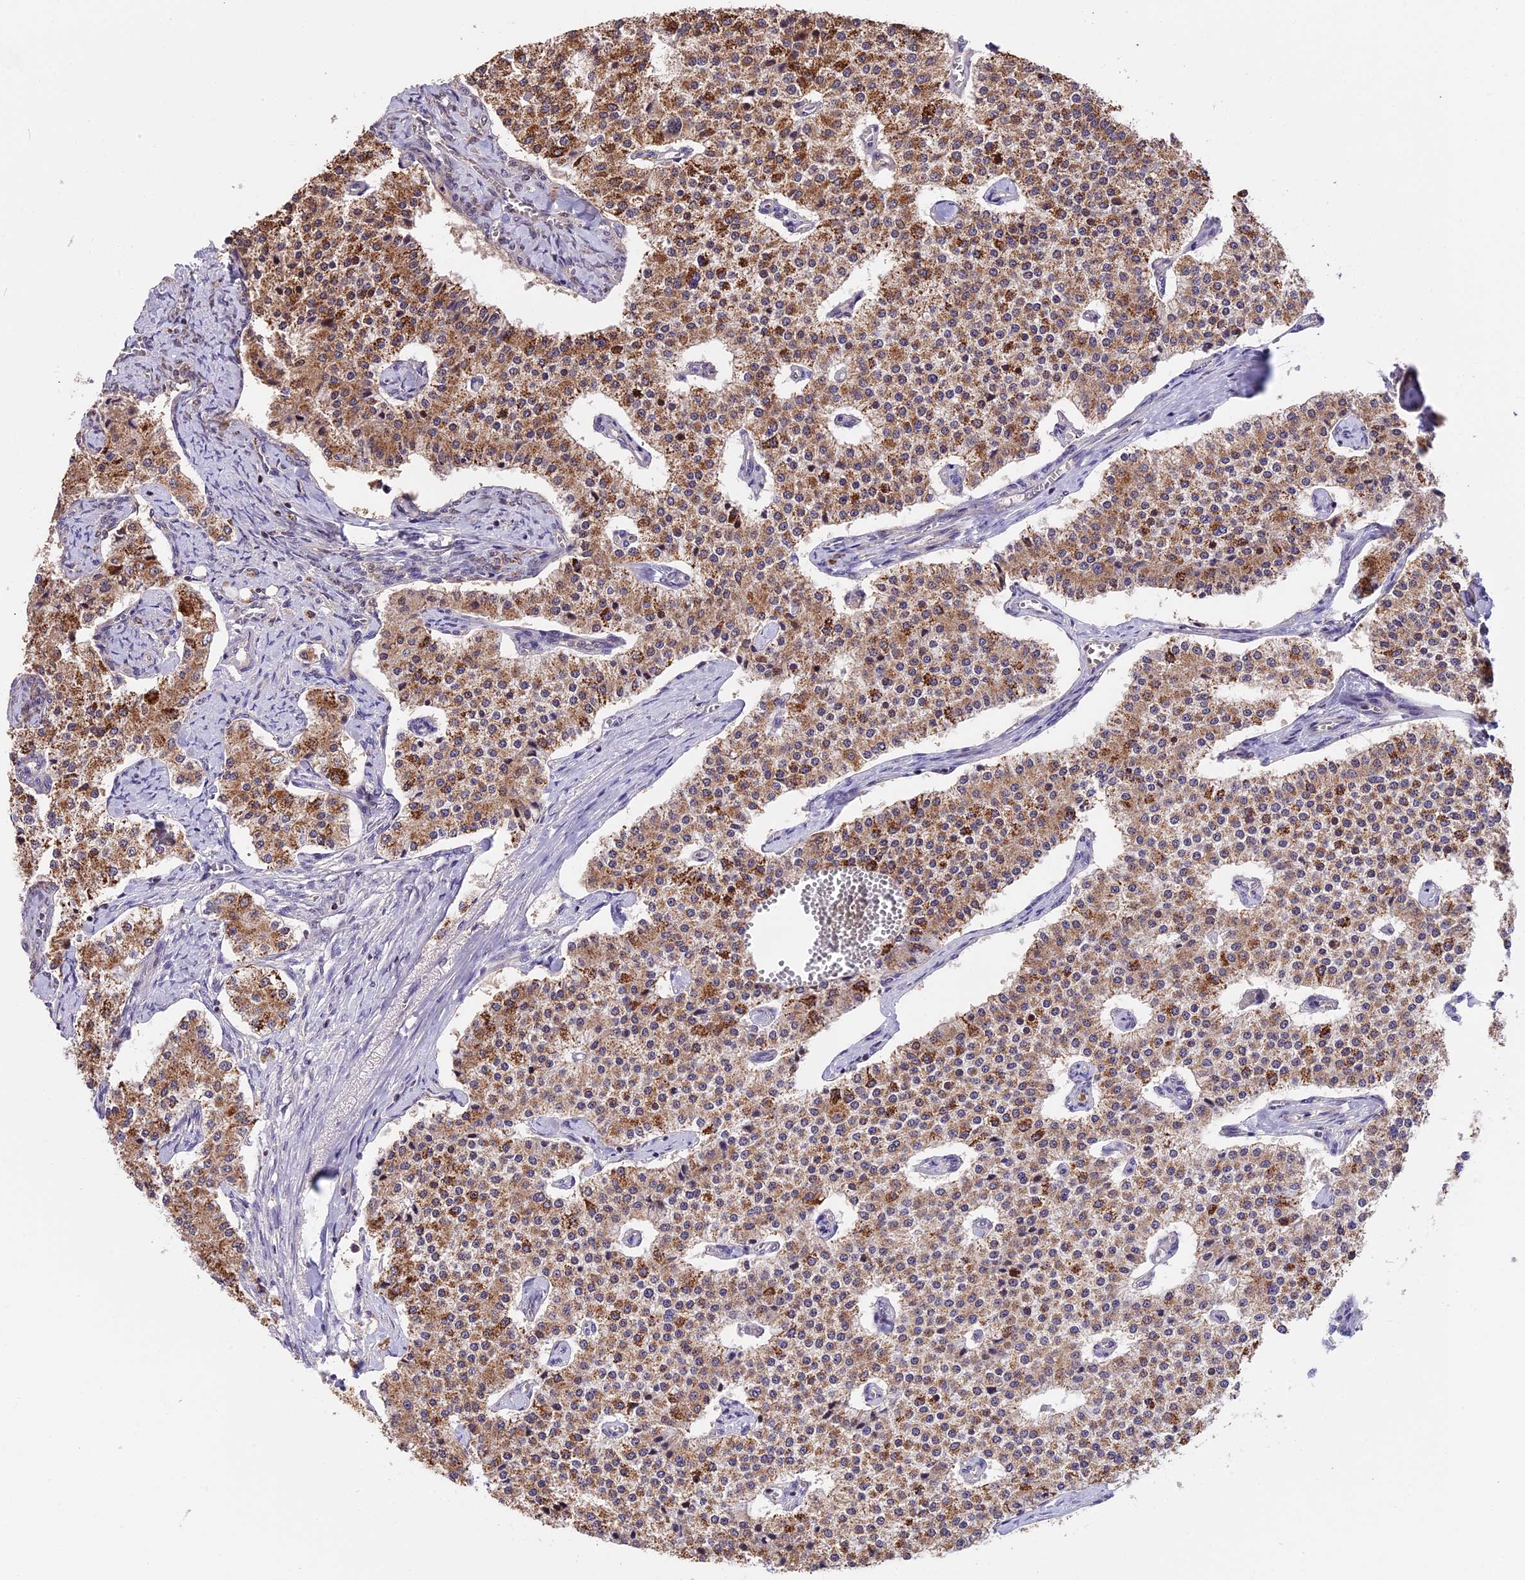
{"staining": {"intensity": "moderate", "quantity": ">75%", "location": "cytoplasmic/membranous"}, "tissue": "carcinoid", "cell_type": "Tumor cells", "image_type": "cancer", "snomed": [{"axis": "morphology", "description": "Carcinoid, malignant, NOS"}, {"axis": "topography", "description": "Colon"}], "caption": "A high-resolution histopathology image shows IHC staining of carcinoid (malignant), which demonstrates moderate cytoplasmic/membranous staining in about >75% of tumor cells. (DAB (3,3'-diaminobenzidine) = brown stain, brightfield microscopy at high magnification).", "gene": "RERGL", "patient": {"sex": "female", "age": 52}}